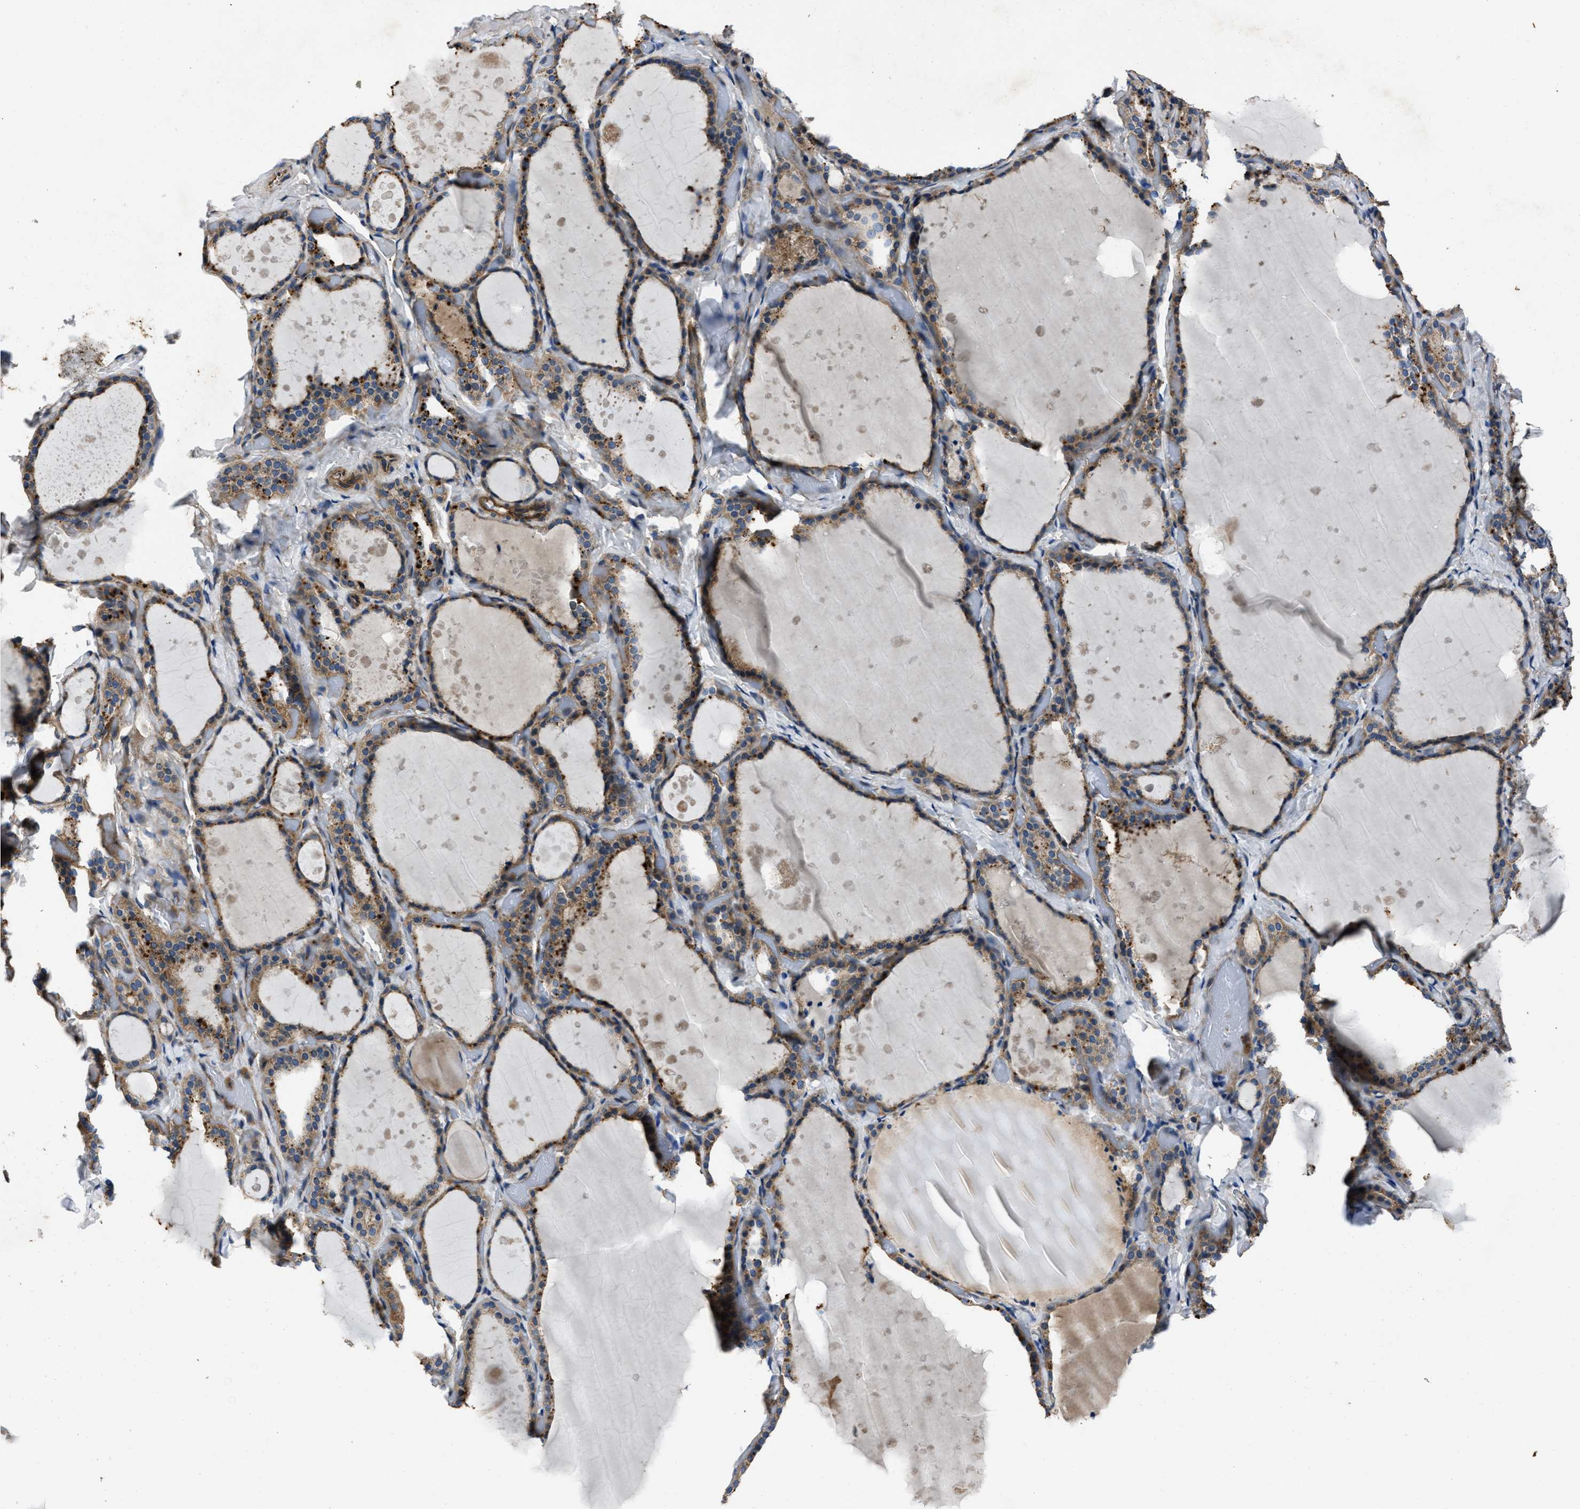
{"staining": {"intensity": "moderate", "quantity": ">75%", "location": "cytoplasmic/membranous"}, "tissue": "thyroid gland", "cell_type": "Glandular cells", "image_type": "normal", "snomed": [{"axis": "morphology", "description": "Normal tissue, NOS"}, {"axis": "topography", "description": "Thyroid gland"}], "caption": "Immunohistochemical staining of benign thyroid gland exhibits medium levels of moderate cytoplasmic/membranous positivity in approximately >75% of glandular cells. (brown staining indicates protein expression, while blue staining denotes nuclei).", "gene": "ERC1", "patient": {"sex": "female", "age": 44}}